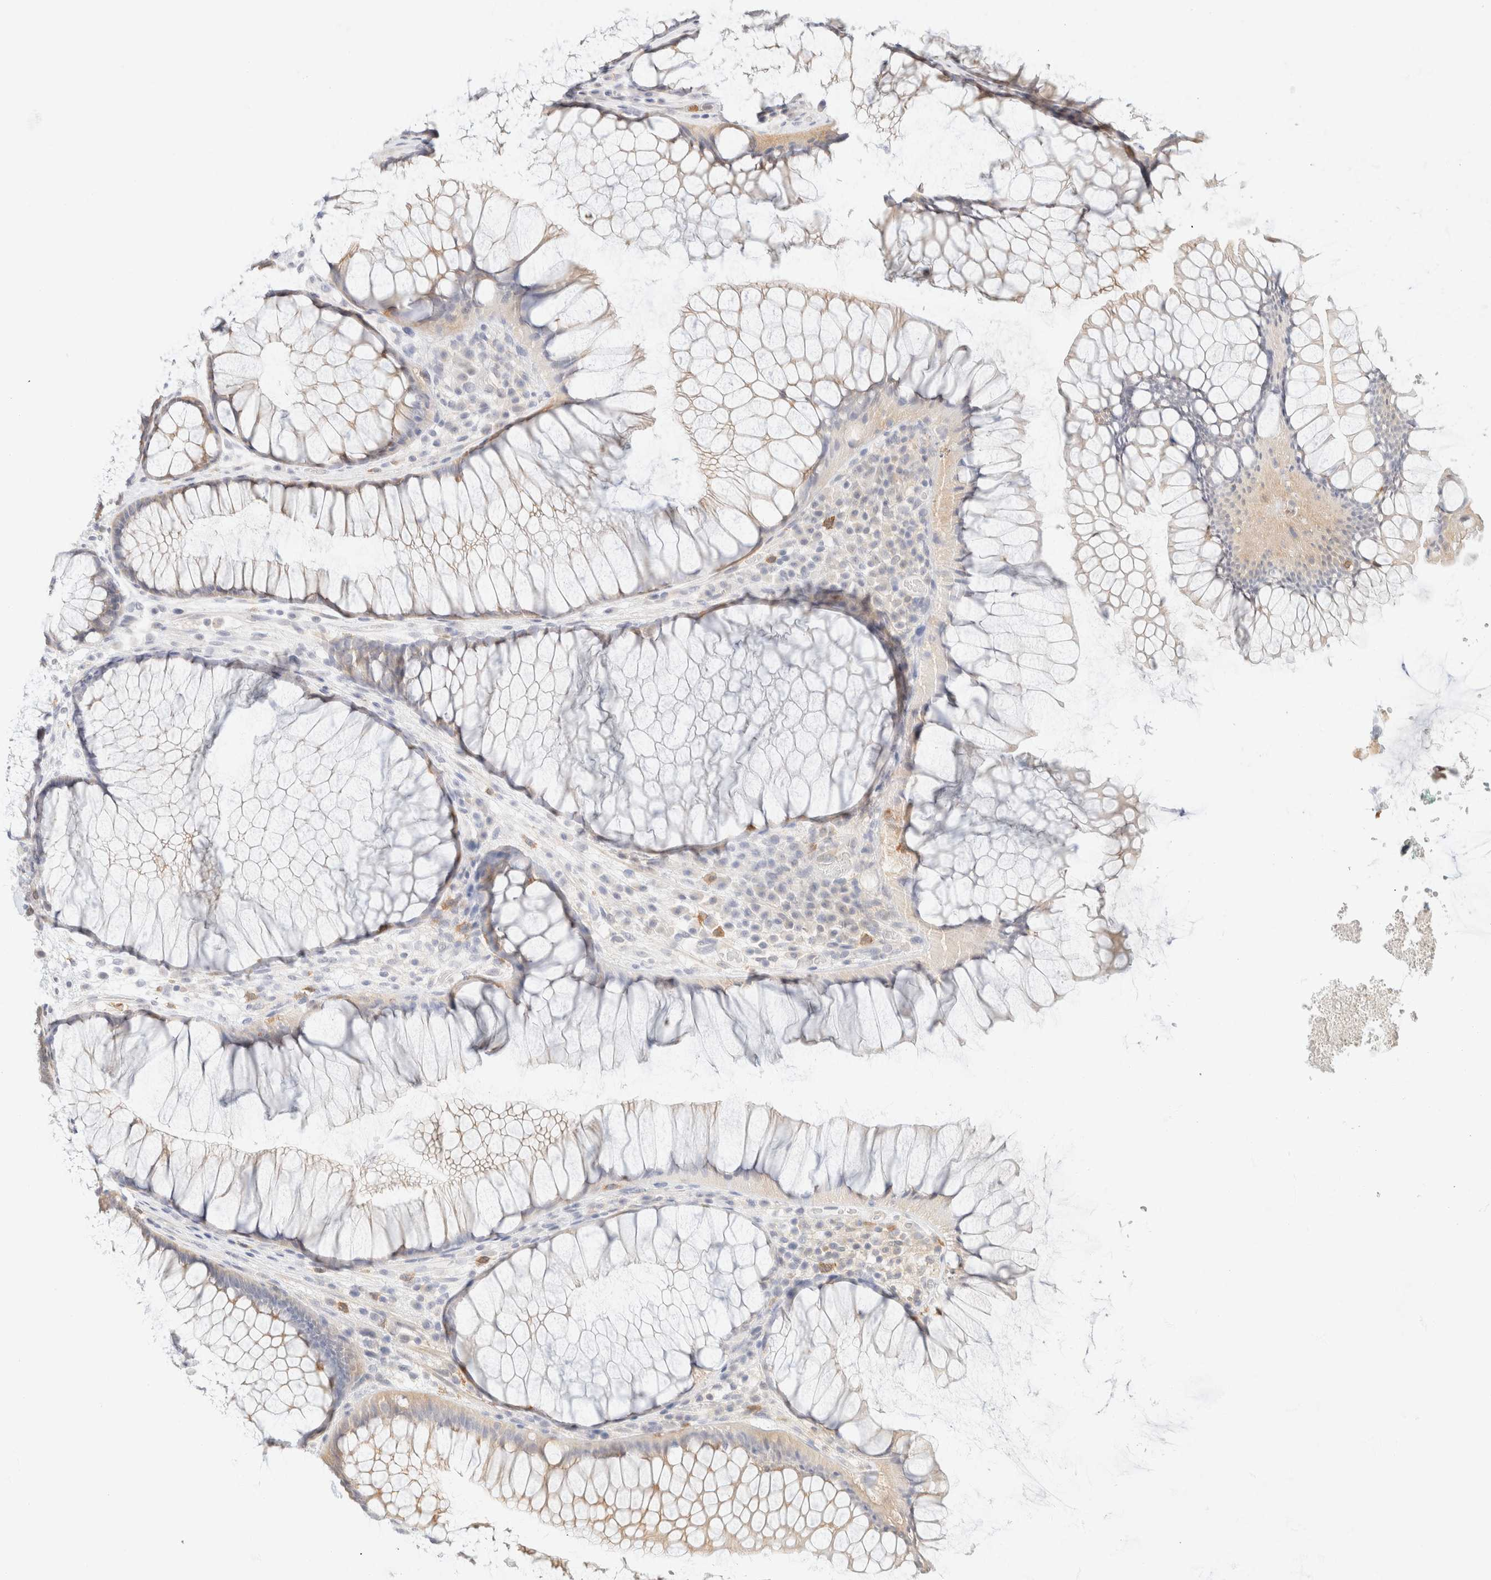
{"staining": {"intensity": "weak", "quantity": ">75%", "location": "cytoplasmic/membranous"}, "tissue": "rectum", "cell_type": "Glandular cells", "image_type": "normal", "snomed": [{"axis": "morphology", "description": "Normal tissue, NOS"}, {"axis": "topography", "description": "Rectum"}], "caption": "Immunohistochemistry of normal human rectum demonstrates low levels of weak cytoplasmic/membranous expression in approximately >75% of glandular cells. The staining is performed using DAB brown chromogen to label protein expression. The nuclei are counter-stained blue using hematoxylin.", "gene": "GPI", "patient": {"sex": "male", "age": 51}}